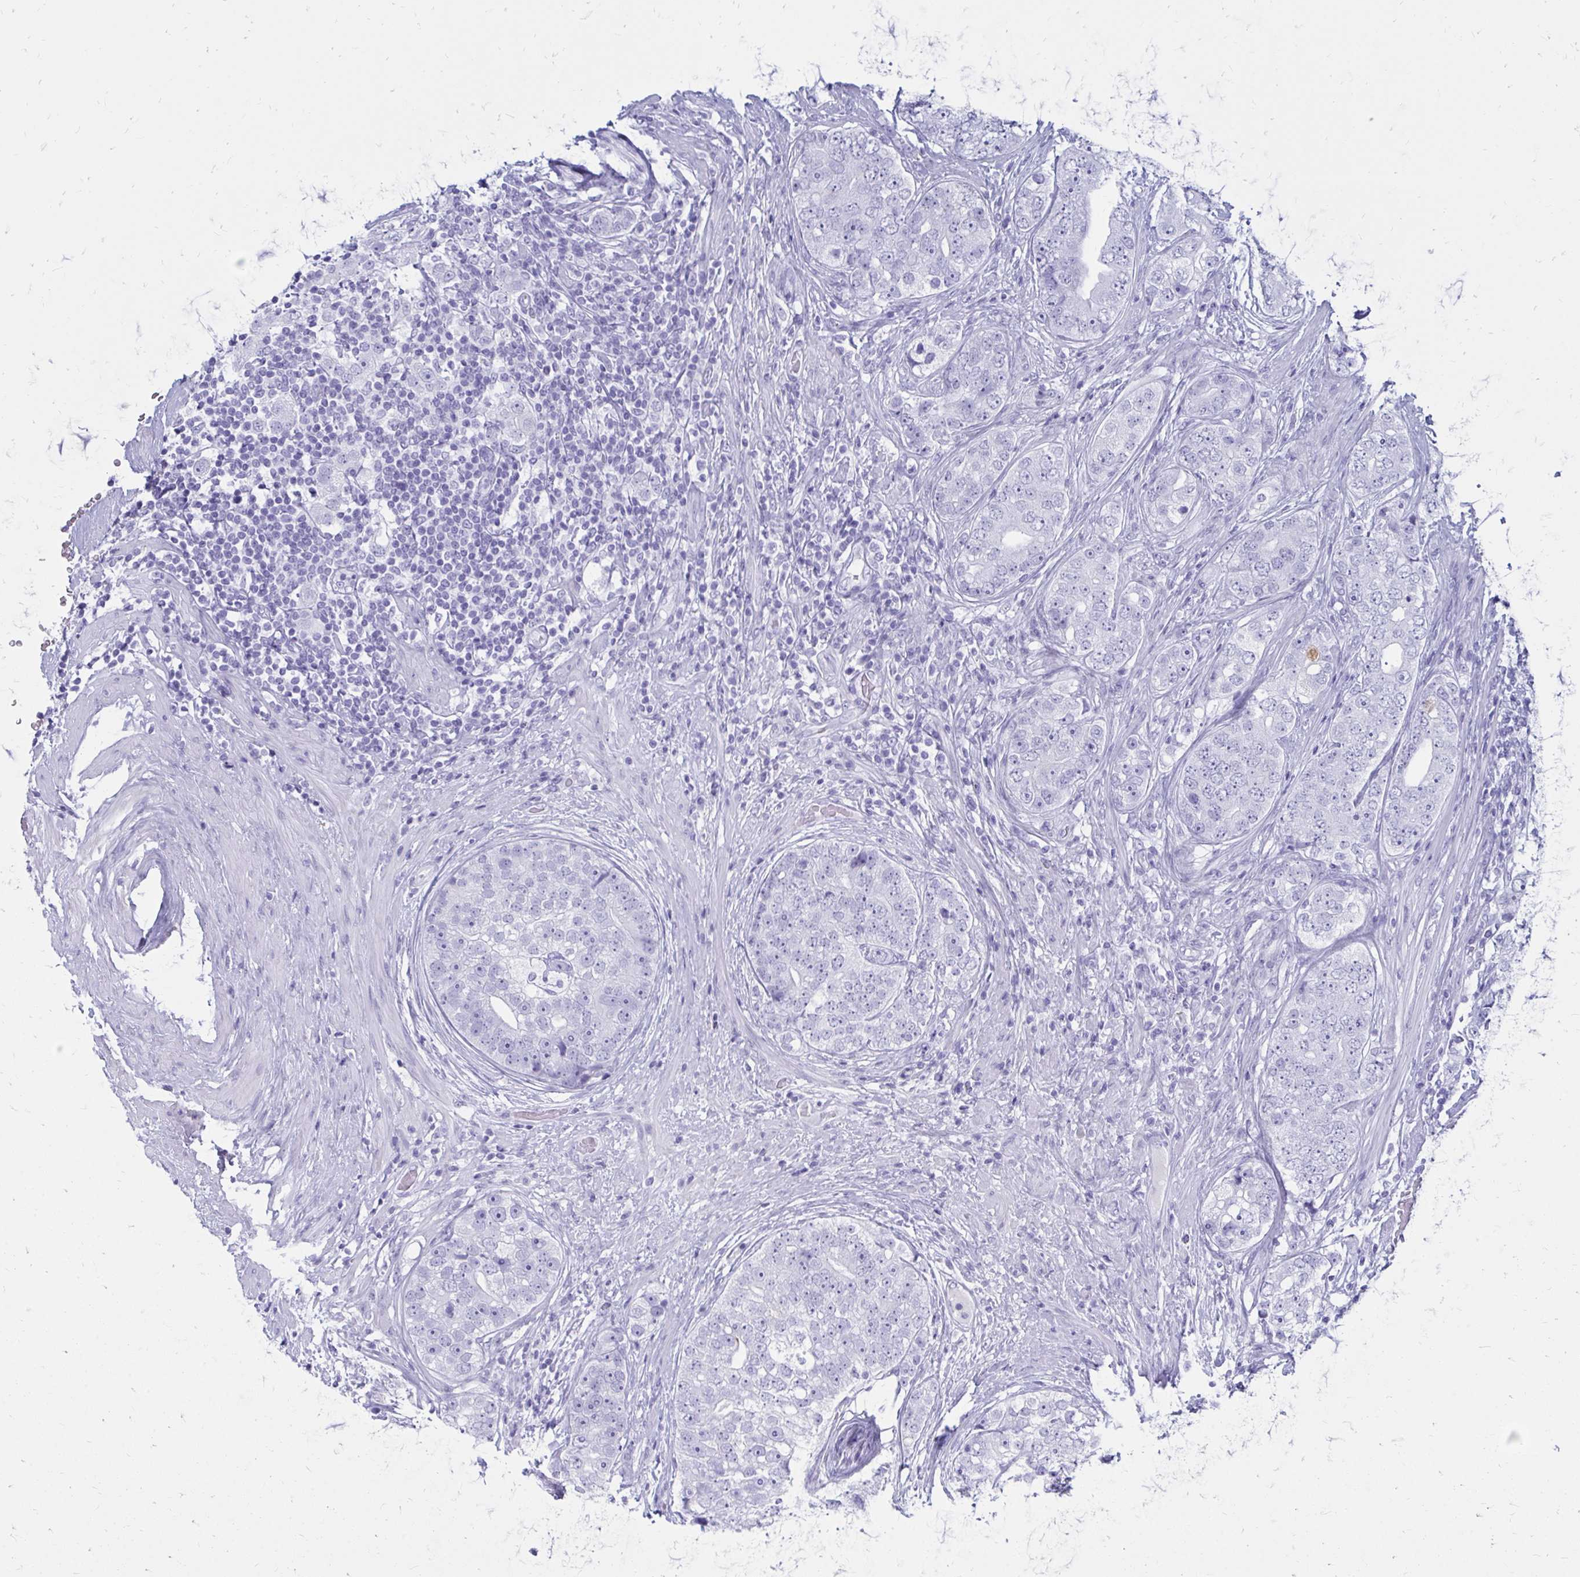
{"staining": {"intensity": "negative", "quantity": "none", "location": "none"}, "tissue": "prostate cancer", "cell_type": "Tumor cells", "image_type": "cancer", "snomed": [{"axis": "morphology", "description": "Adenocarcinoma, High grade"}, {"axis": "topography", "description": "Prostate"}], "caption": "The immunohistochemistry photomicrograph has no significant expression in tumor cells of prostate cancer tissue.", "gene": "OR10R2", "patient": {"sex": "male", "age": 60}}